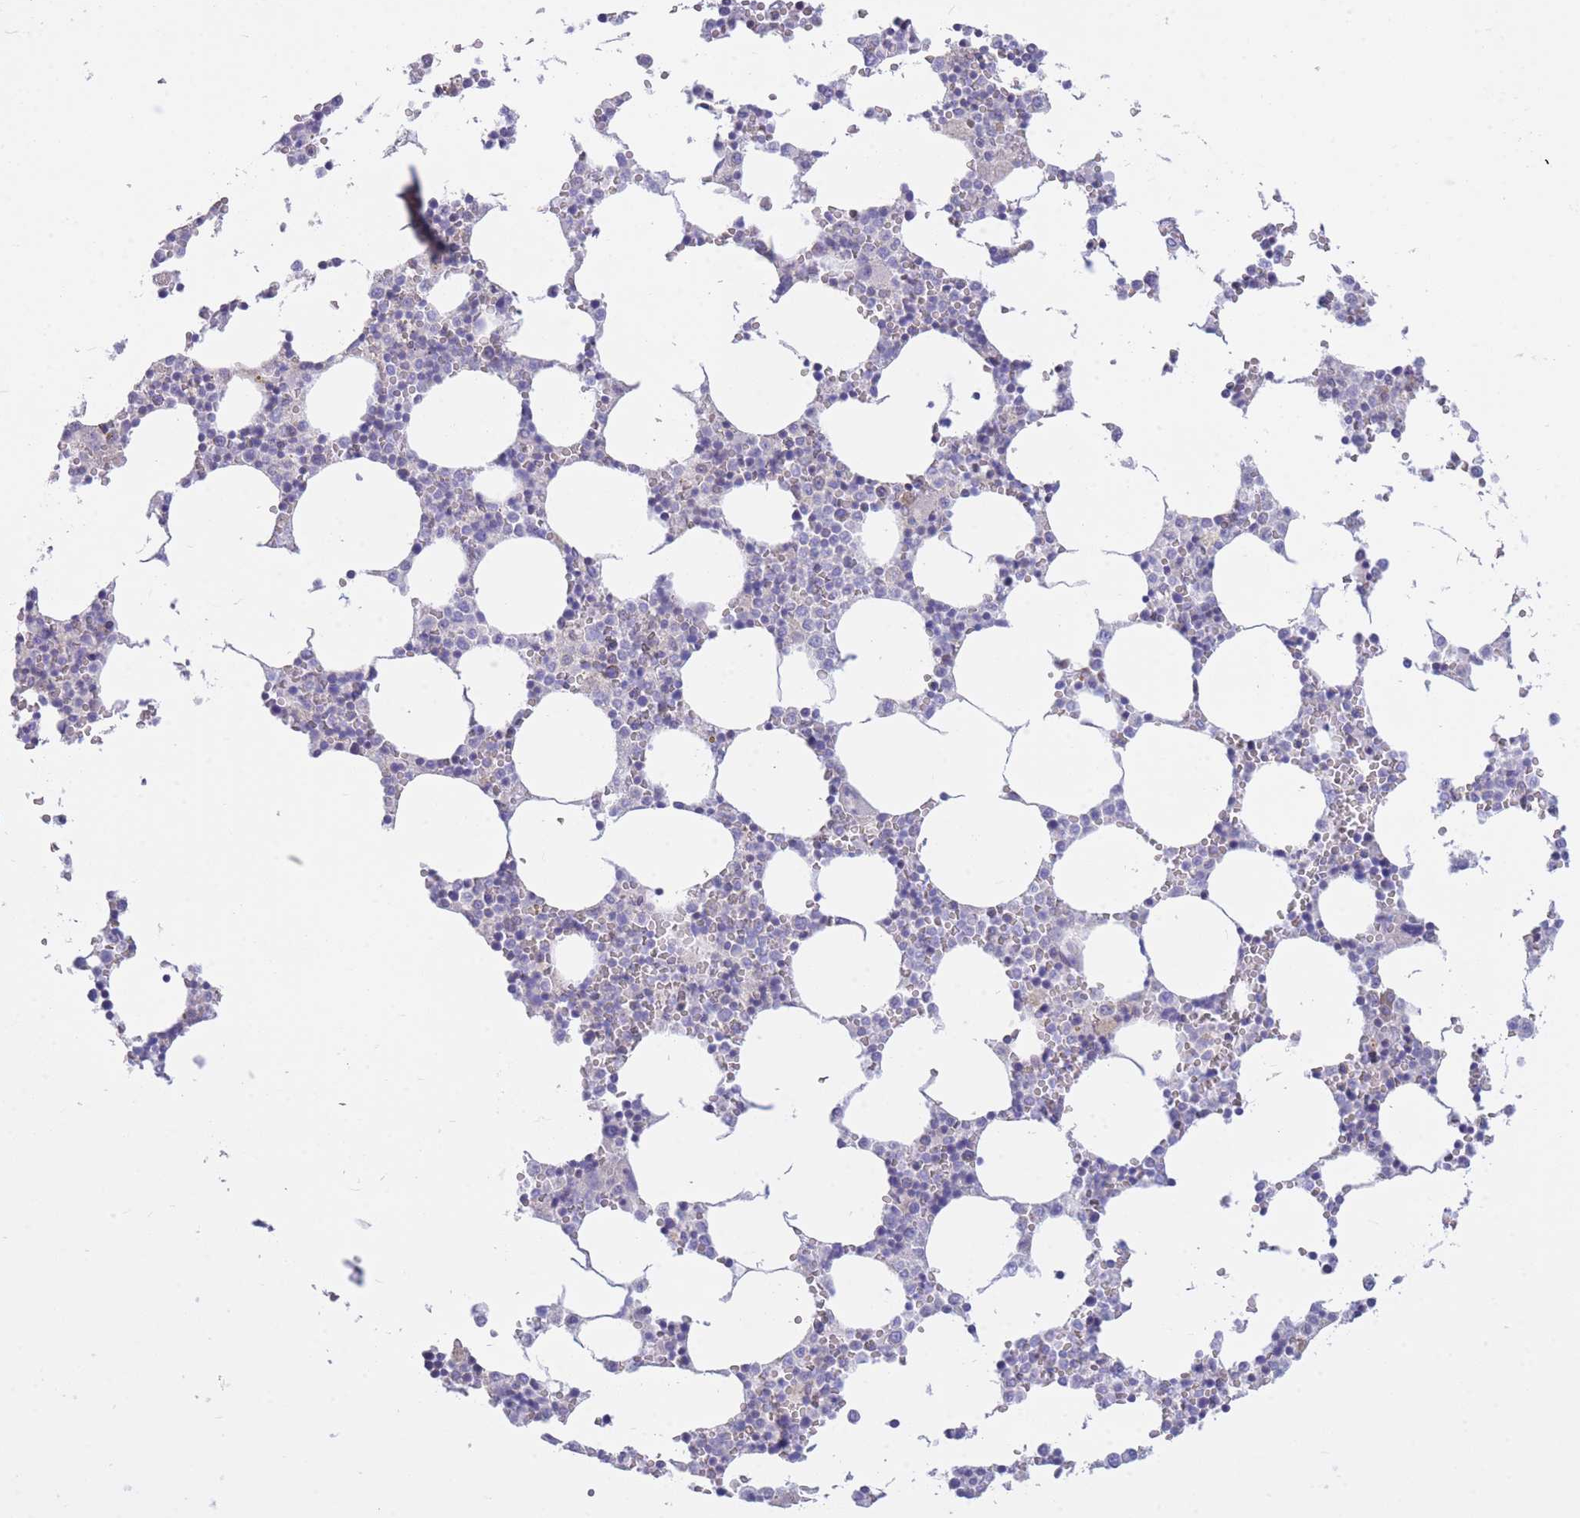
{"staining": {"intensity": "negative", "quantity": "none", "location": "none"}, "tissue": "bone marrow", "cell_type": "Hematopoietic cells", "image_type": "normal", "snomed": [{"axis": "morphology", "description": "Normal tissue, NOS"}, {"axis": "topography", "description": "Bone marrow"}], "caption": "The image exhibits no significant expression in hematopoietic cells of bone marrow. (DAB (3,3'-diaminobenzidine) immunohistochemistry (IHC) visualized using brightfield microscopy, high magnification).", "gene": "NANP", "patient": {"sex": "female", "age": 64}}